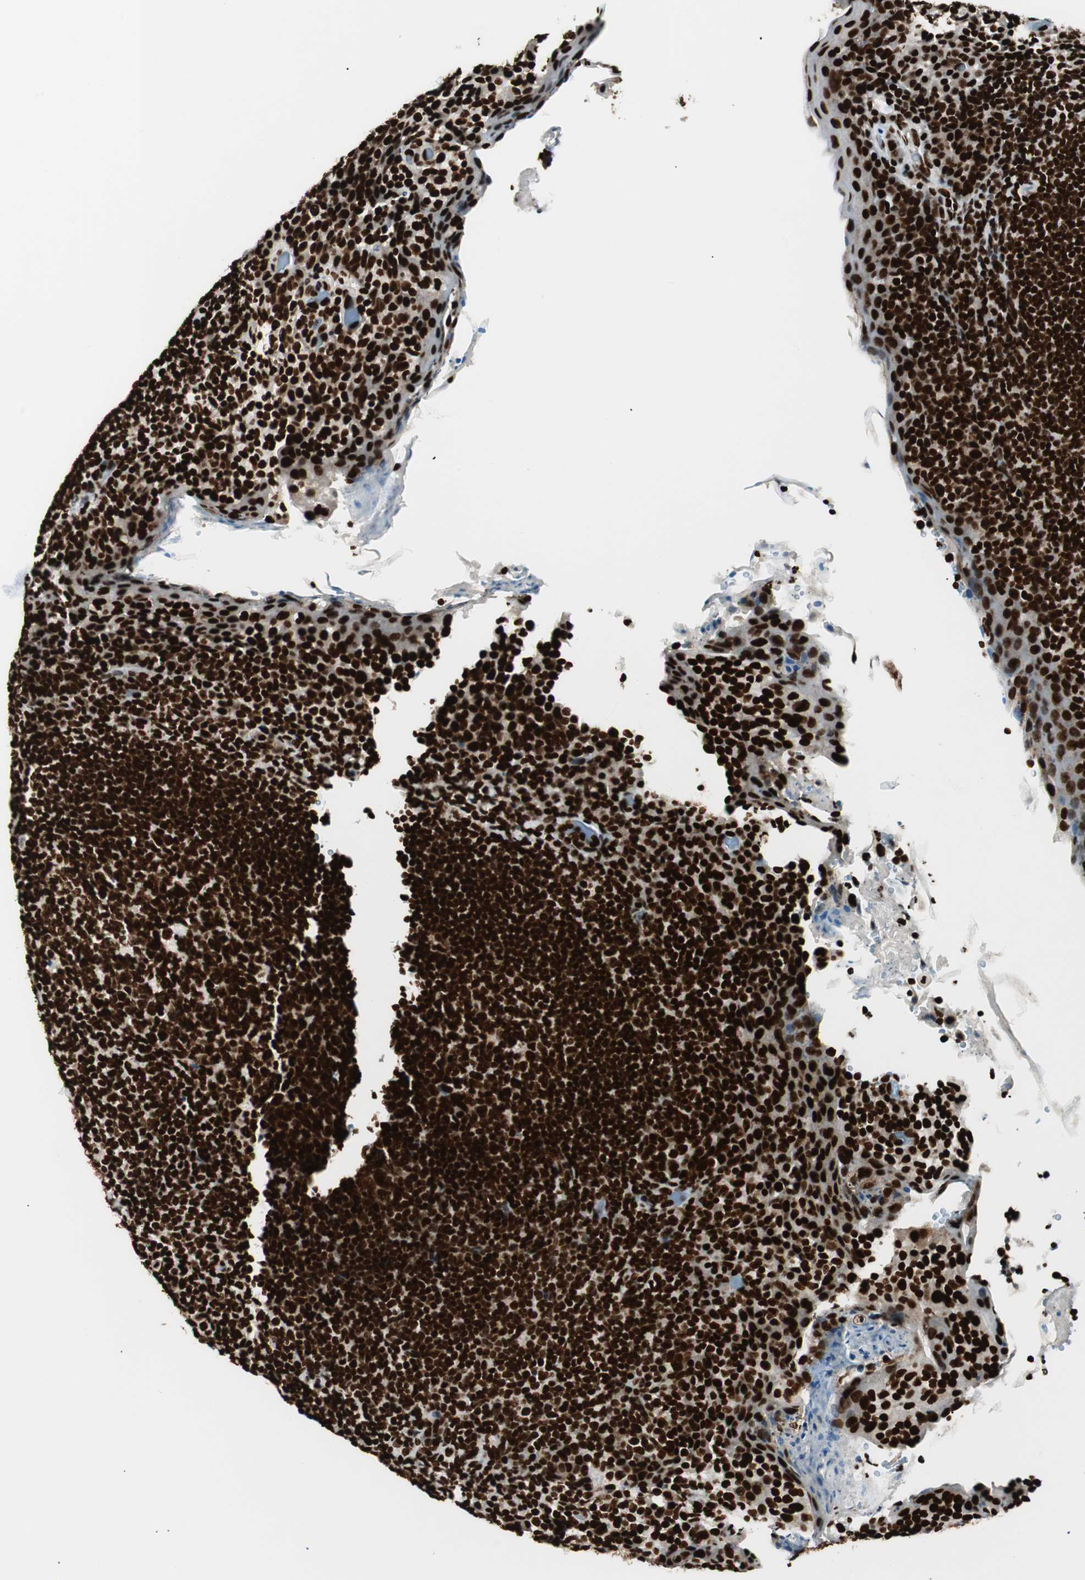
{"staining": {"intensity": "strong", "quantity": ">75%", "location": "nuclear"}, "tissue": "tonsil", "cell_type": "Germinal center cells", "image_type": "normal", "snomed": [{"axis": "morphology", "description": "Normal tissue, NOS"}, {"axis": "topography", "description": "Tonsil"}], "caption": "Immunohistochemistry of normal human tonsil shows high levels of strong nuclear staining in about >75% of germinal center cells. The staining was performed using DAB, with brown indicating positive protein expression. Nuclei are stained blue with hematoxylin.", "gene": "EWSR1", "patient": {"sex": "male", "age": 17}}